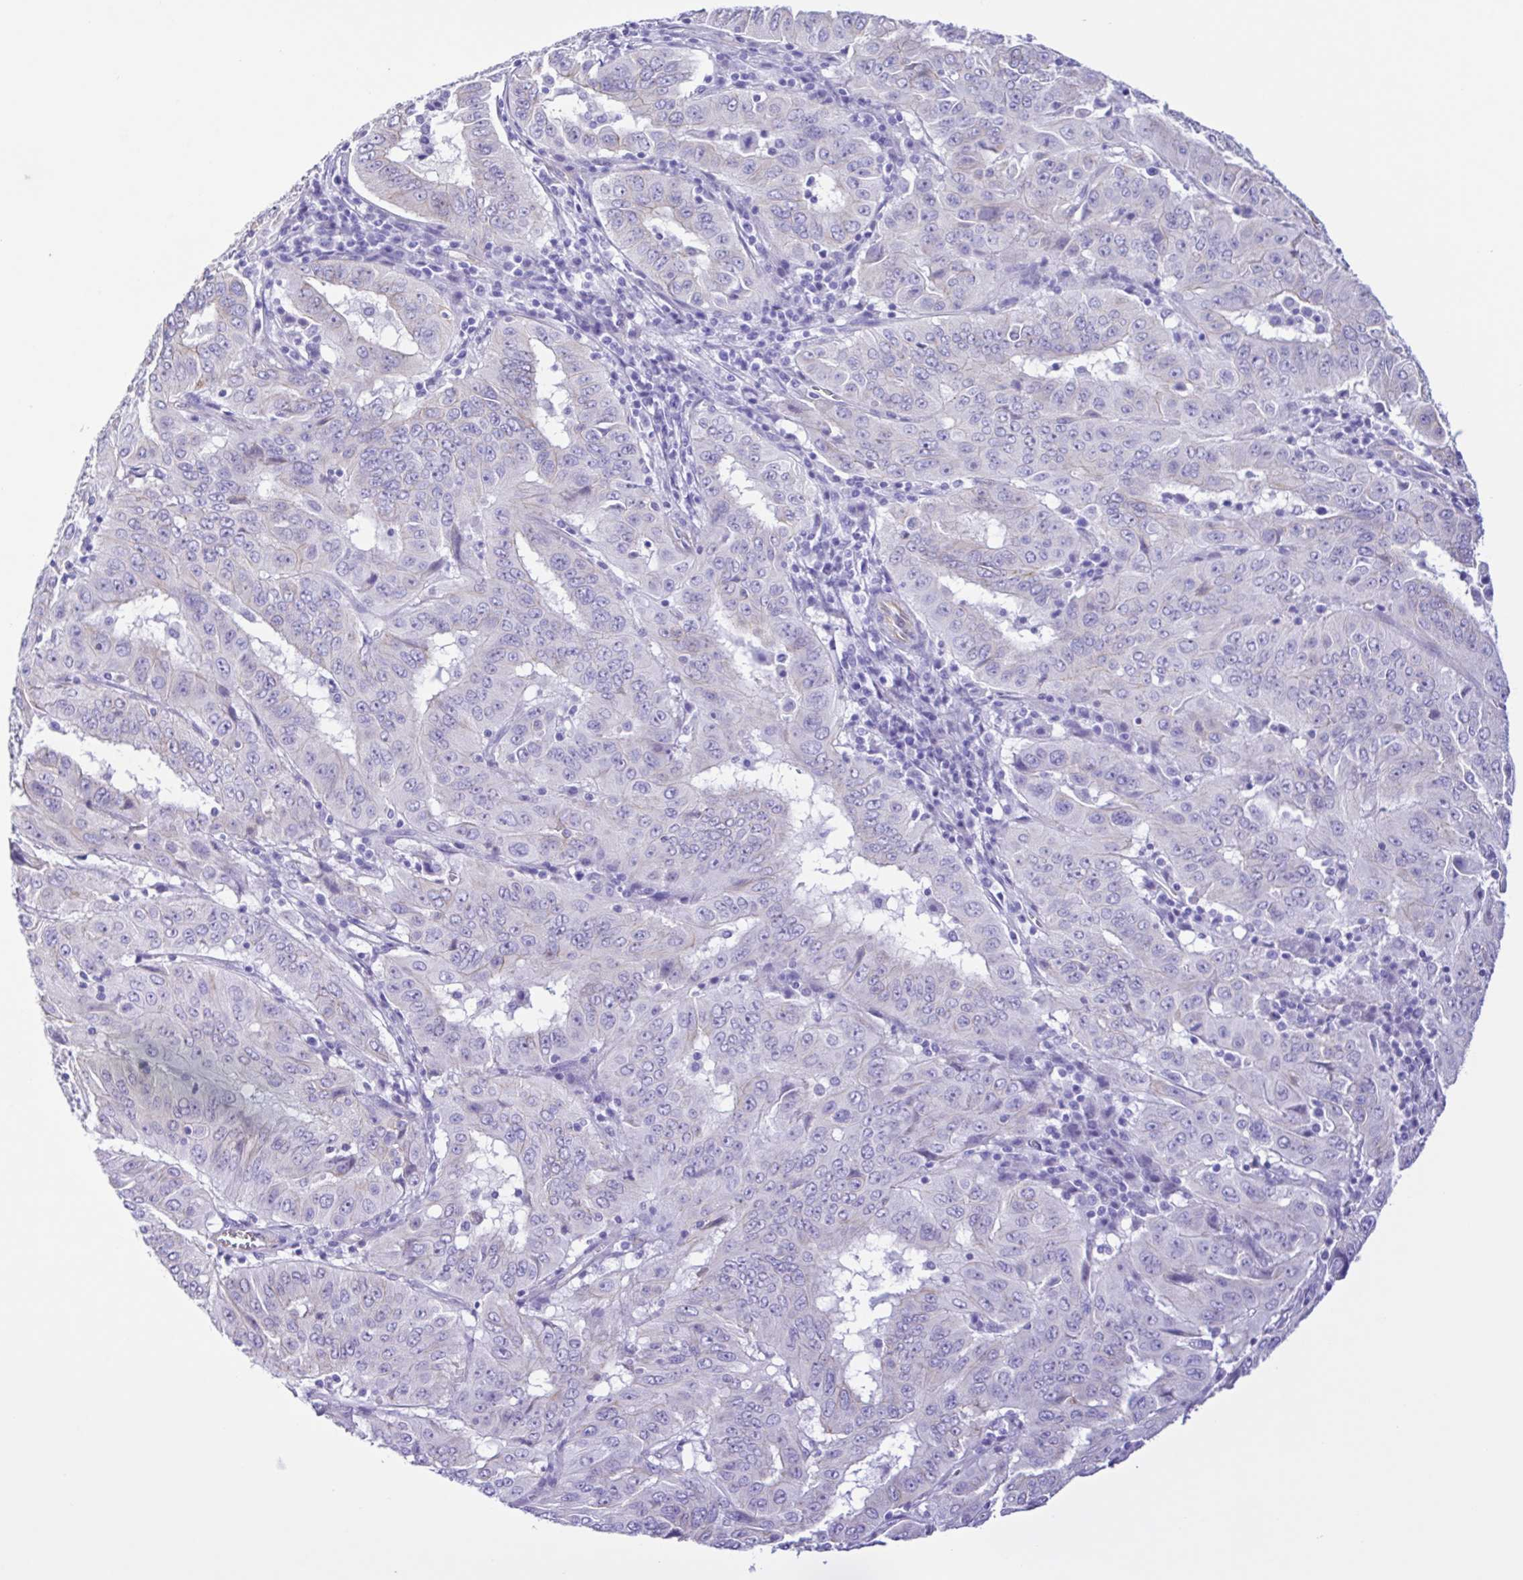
{"staining": {"intensity": "negative", "quantity": "none", "location": "none"}, "tissue": "pancreatic cancer", "cell_type": "Tumor cells", "image_type": "cancer", "snomed": [{"axis": "morphology", "description": "Adenocarcinoma, NOS"}, {"axis": "topography", "description": "Pancreas"}], "caption": "Human pancreatic cancer (adenocarcinoma) stained for a protein using IHC exhibits no positivity in tumor cells.", "gene": "CYP11A1", "patient": {"sex": "male", "age": 63}}